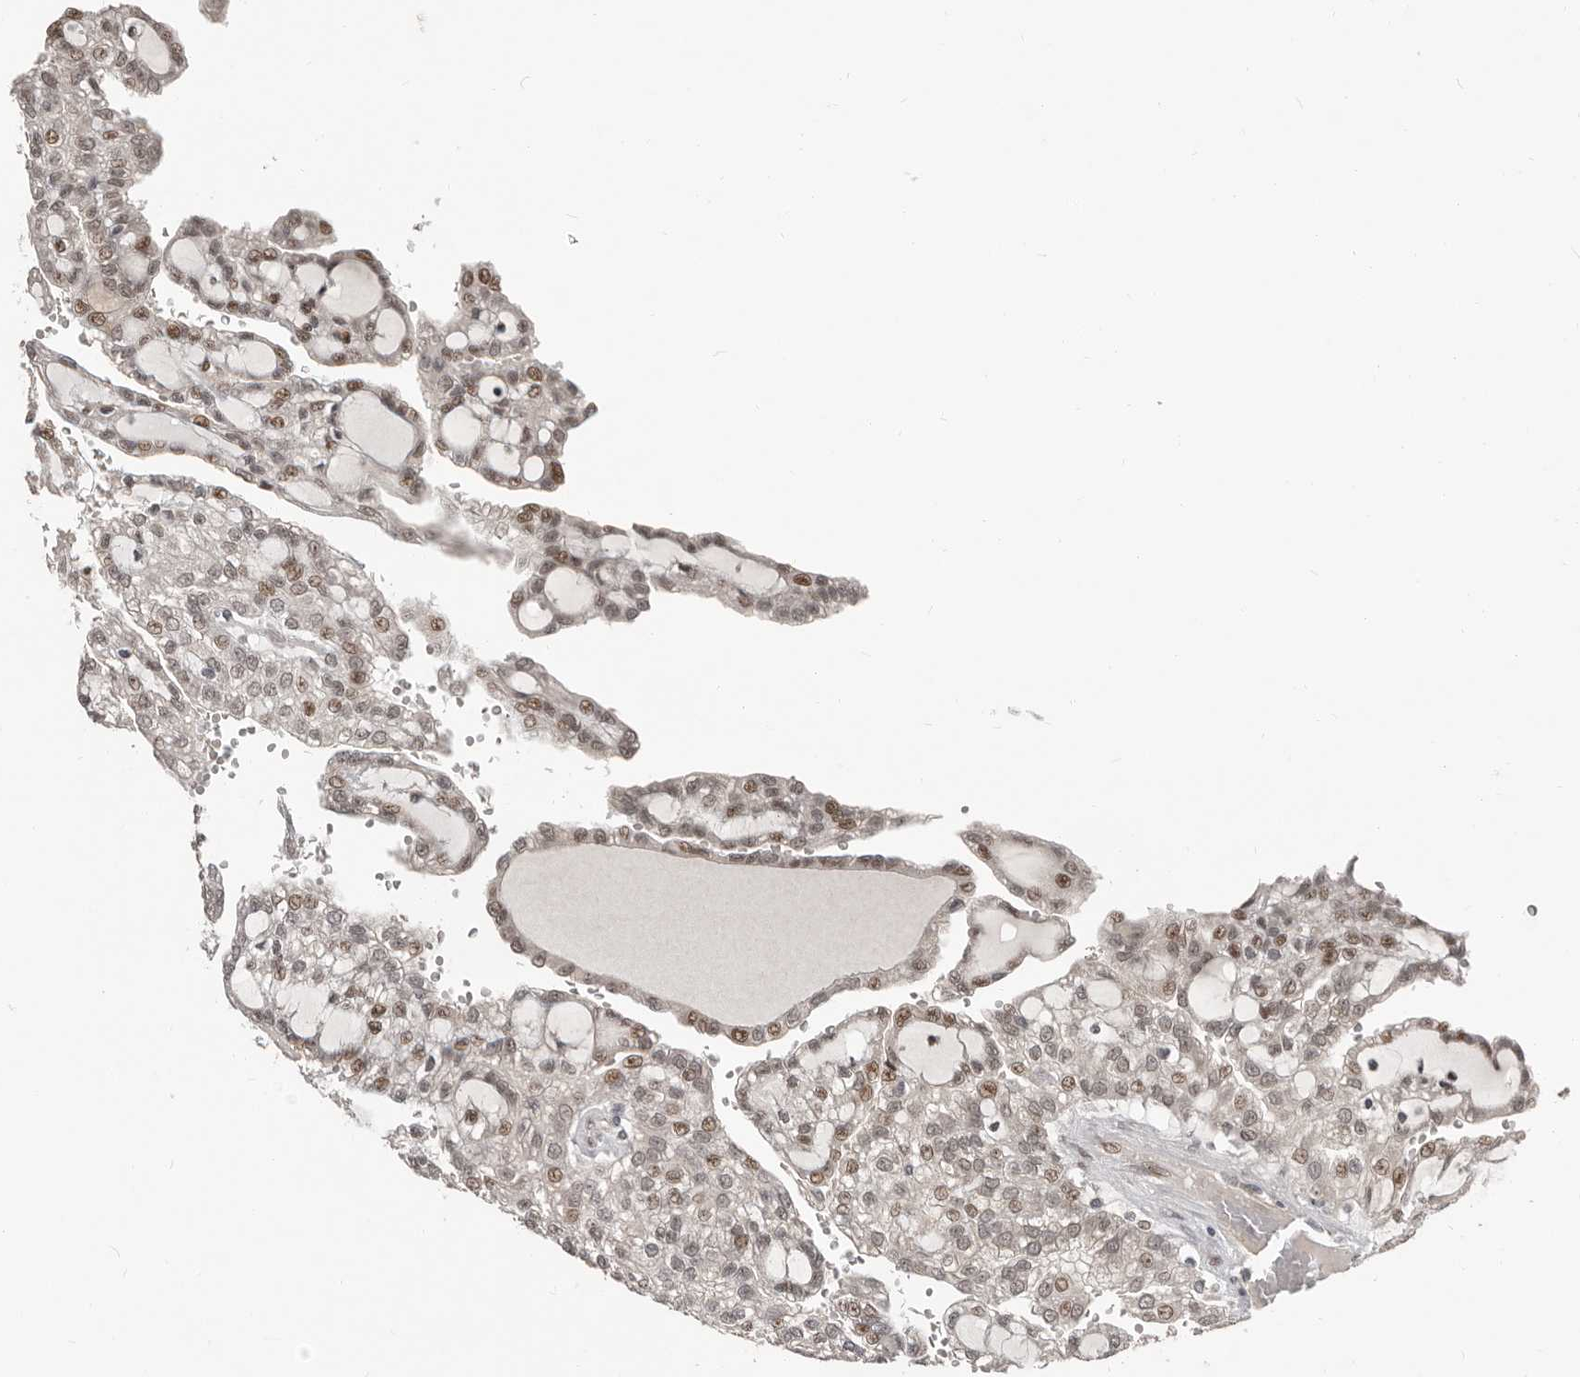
{"staining": {"intensity": "moderate", "quantity": "25%-75%", "location": "cytoplasmic/membranous,nuclear"}, "tissue": "renal cancer", "cell_type": "Tumor cells", "image_type": "cancer", "snomed": [{"axis": "morphology", "description": "Adenocarcinoma, NOS"}, {"axis": "topography", "description": "Kidney"}], "caption": "Human renal cancer (adenocarcinoma) stained with a protein marker exhibits moderate staining in tumor cells.", "gene": "APOL6", "patient": {"sex": "male", "age": 63}}